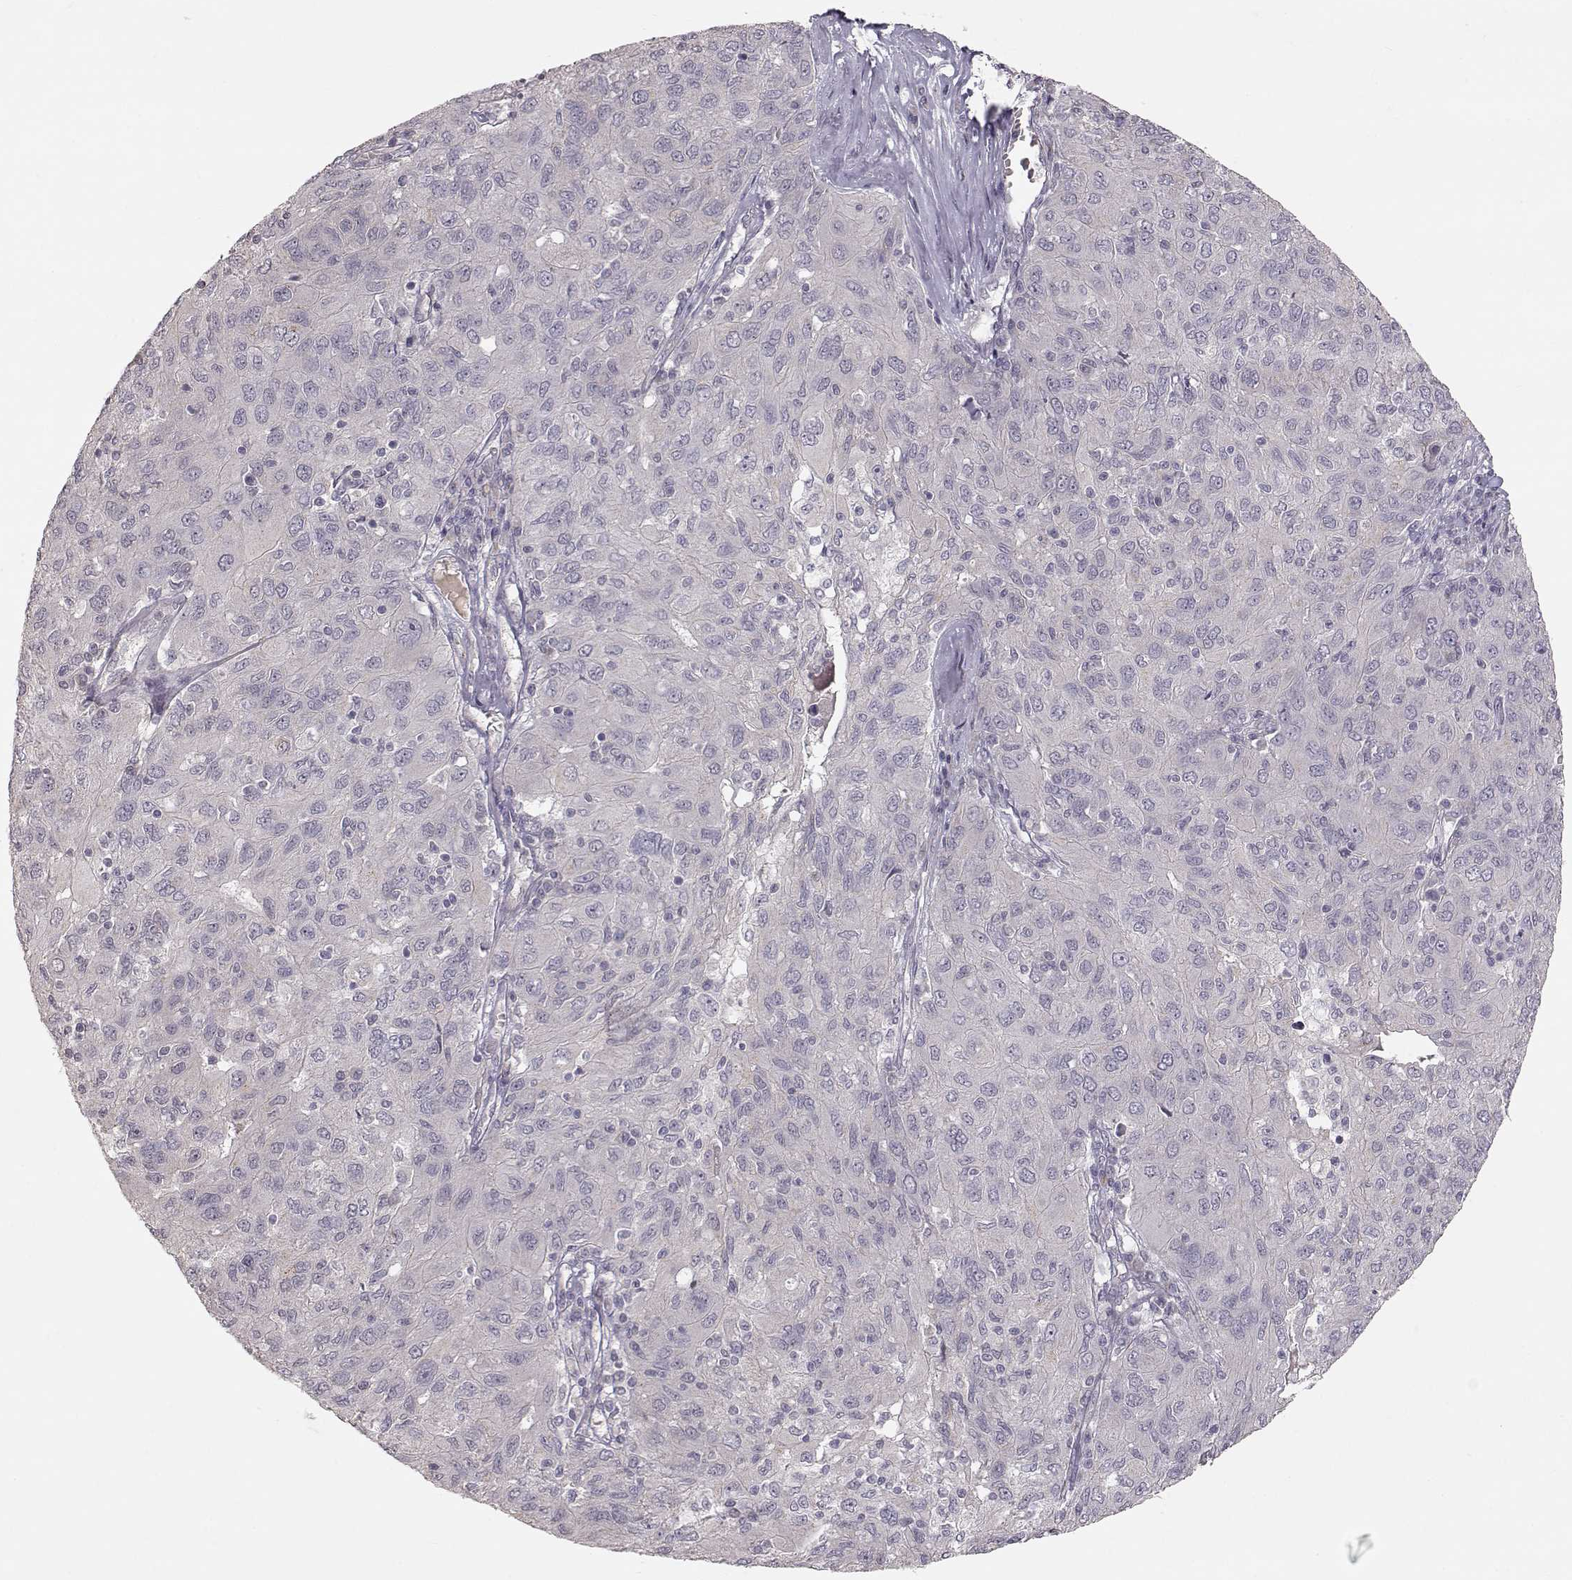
{"staining": {"intensity": "negative", "quantity": "none", "location": "none"}, "tissue": "ovarian cancer", "cell_type": "Tumor cells", "image_type": "cancer", "snomed": [{"axis": "morphology", "description": "Carcinoma, endometroid"}, {"axis": "topography", "description": "Ovary"}], "caption": "Tumor cells show no significant protein staining in endometroid carcinoma (ovarian).", "gene": "PNMT", "patient": {"sex": "female", "age": 50}}